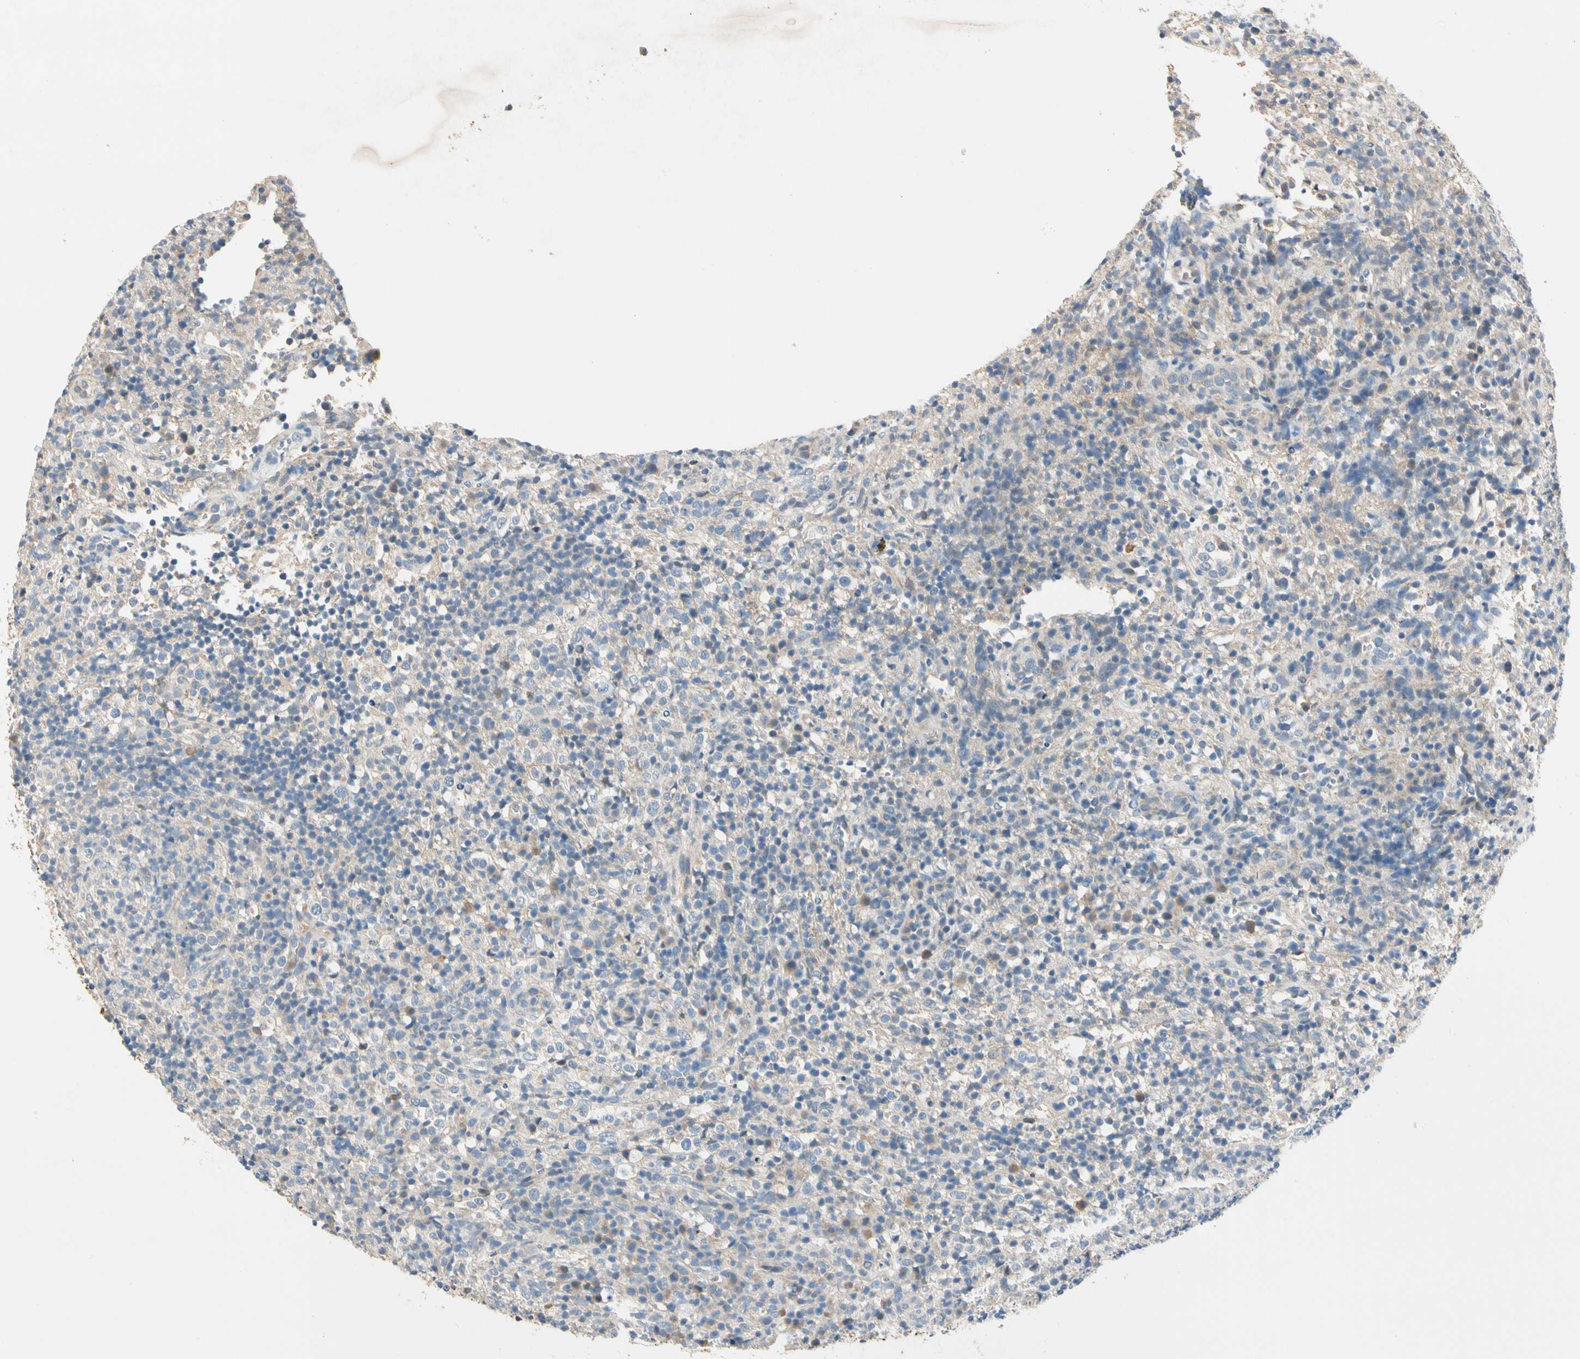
{"staining": {"intensity": "negative", "quantity": "none", "location": "none"}, "tissue": "lymphoma", "cell_type": "Tumor cells", "image_type": "cancer", "snomed": [{"axis": "morphology", "description": "Malignant lymphoma, non-Hodgkin's type, High grade"}, {"axis": "topography", "description": "Lymph node"}], "caption": "High magnification brightfield microscopy of lymphoma stained with DAB (brown) and counterstained with hematoxylin (blue): tumor cells show no significant staining.", "gene": "GPR153", "patient": {"sex": "female", "age": 76}}